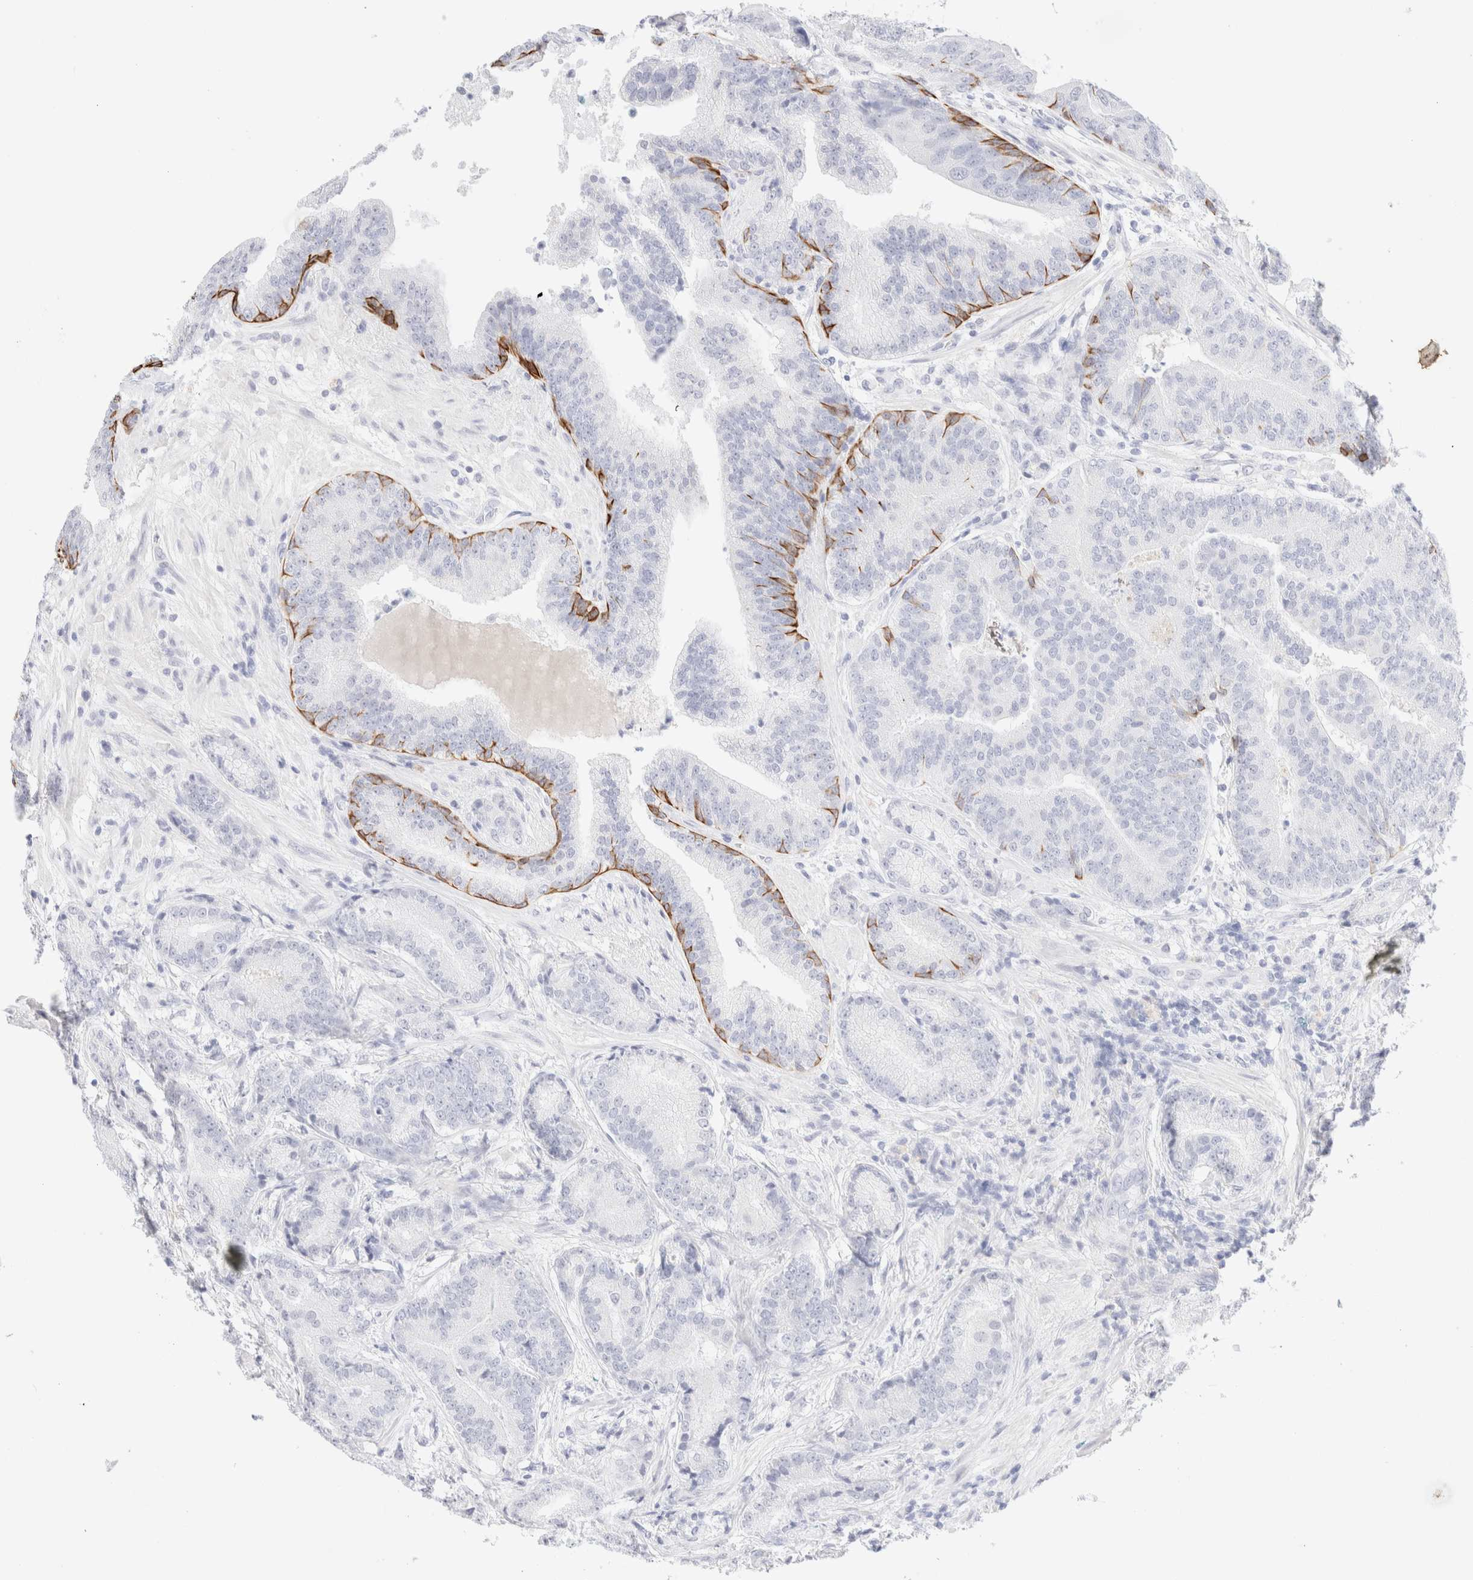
{"staining": {"intensity": "negative", "quantity": "none", "location": "none"}, "tissue": "prostate cancer", "cell_type": "Tumor cells", "image_type": "cancer", "snomed": [{"axis": "morphology", "description": "Adenocarcinoma, High grade"}, {"axis": "topography", "description": "Prostate"}], "caption": "IHC photomicrograph of prostate high-grade adenocarcinoma stained for a protein (brown), which displays no expression in tumor cells.", "gene": "KRT15", "patient": {"sex": "male", "age": 55}}